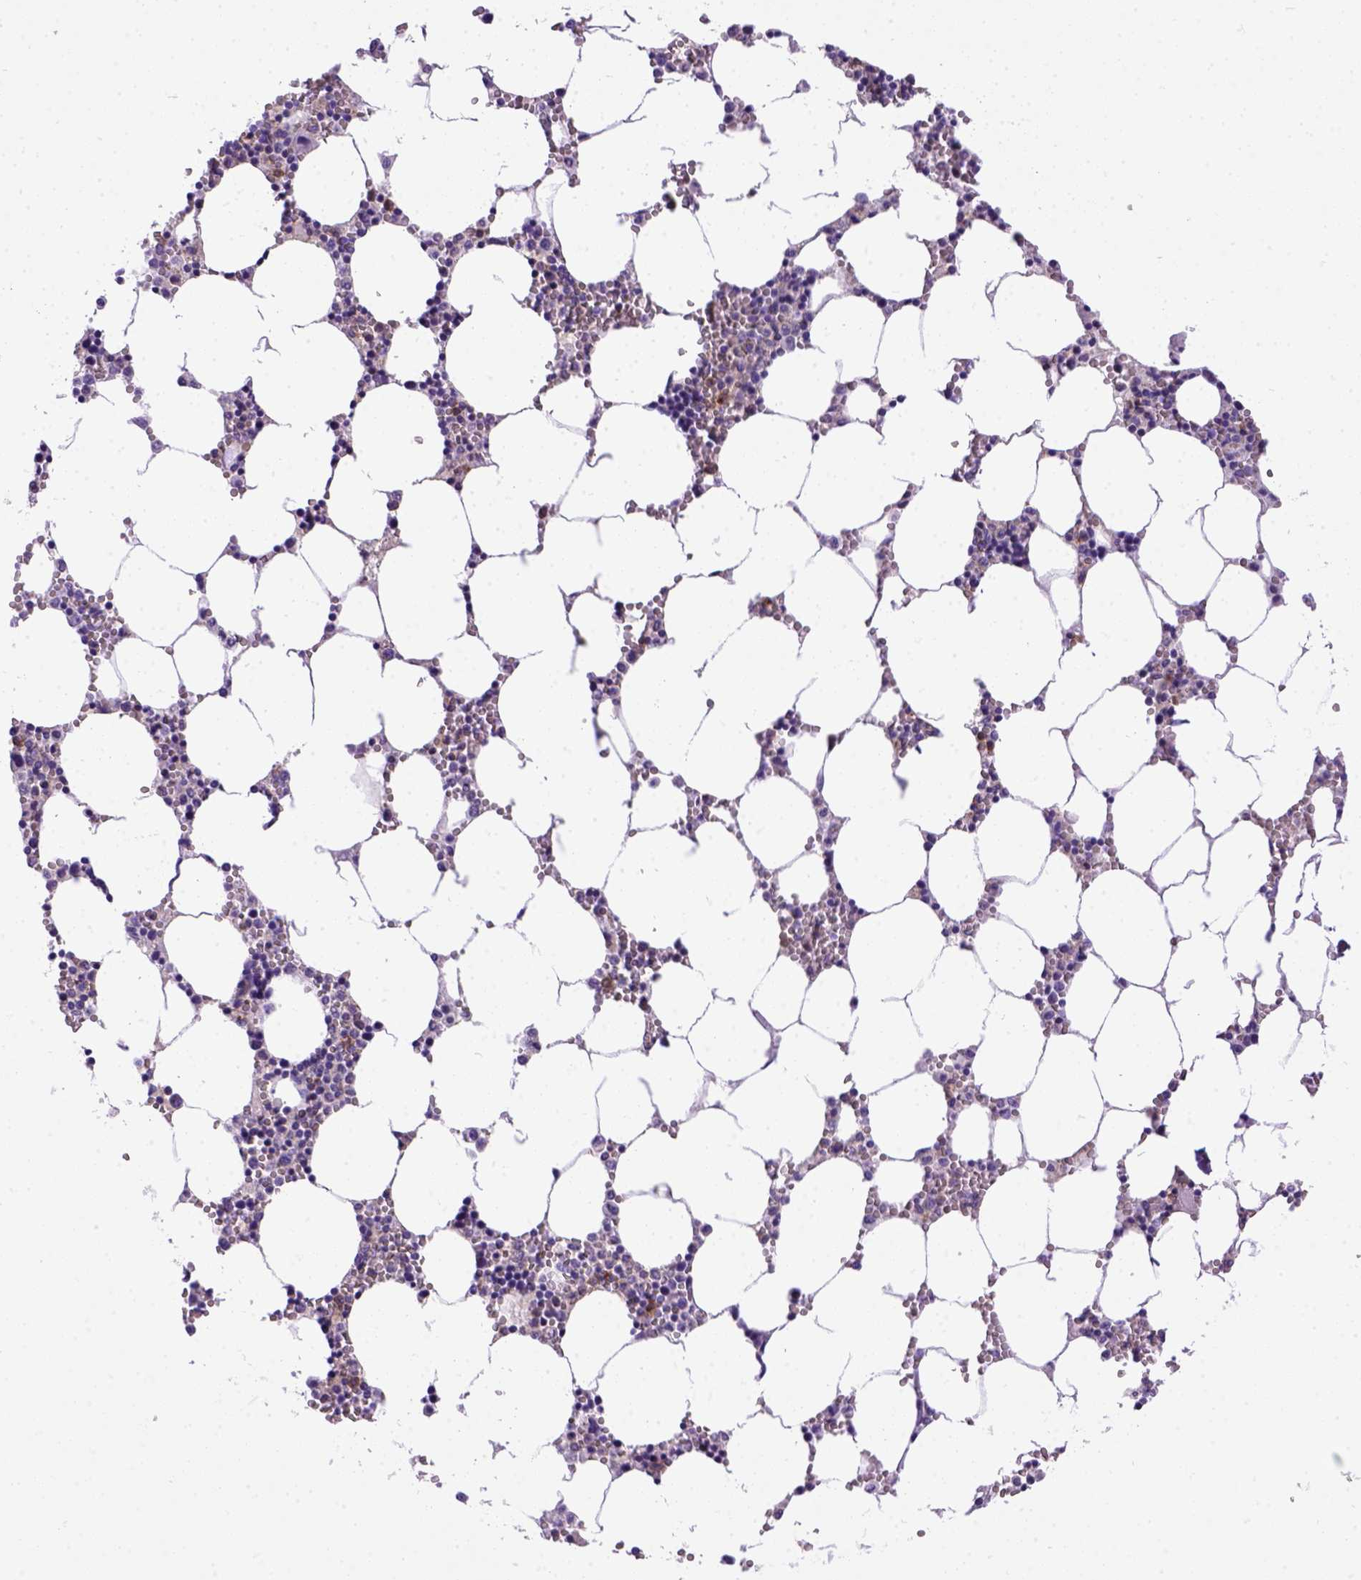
{"staining": {"intensity": "negative", "quantity": "none", "location": "none"}, "tissue": "bone marrow", "cell_type": "Hematopoietic cells", "image_type": "normal", "snomed": [{"axis": "morphology", "description": "Normal tissue, NOS"}, {"axis": "topography", "description": "Bone marrow"}], "caption": "The micrograph demonstrates no significant staining in hematopoietic cells of bone marrow.", "gene": "ITGAX", "patient": {"sex": "female", "age": 64}}